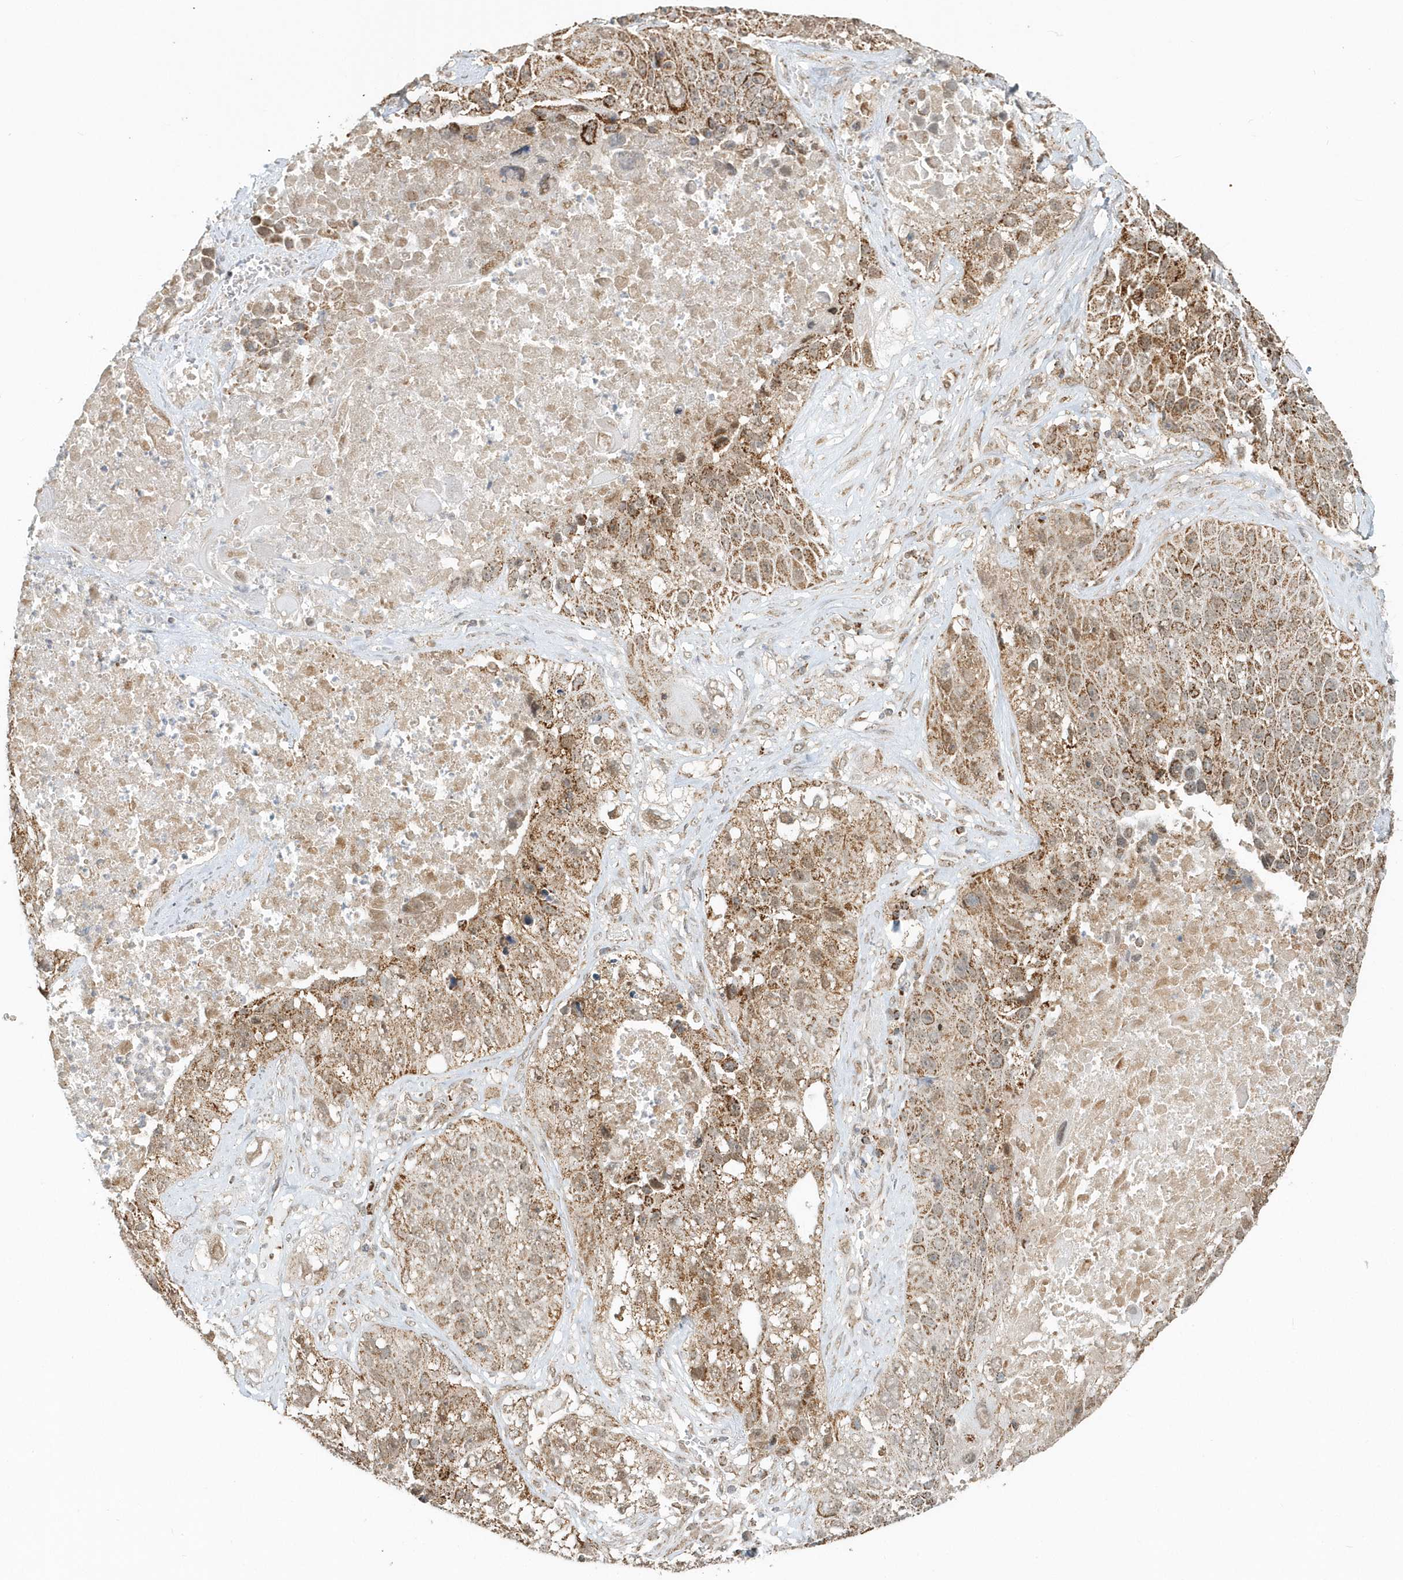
{"staining": {"intensity": "moderate", "quantity": ">75%", "location": "cytoplasmic/membranous,nuclear"}, "tissue": "lung cancer", "cell_type": "Tumor cells", "image_type": "cancer", "snomed": [{"axis": "morphology", "description": "Squamous cell carcinoma, NOS"}, {"axis": "topography", "description": "Lung"}], "caption": "Brown immunohistochemical staining in lung cancer exhibits moderate cytoplasmic/membranous and nuclear expression in about >75% of tumor cells. Nuclei are stained in blue.", "gene": "PSMD6", "patient": {"sex": "male", "age": 61}}